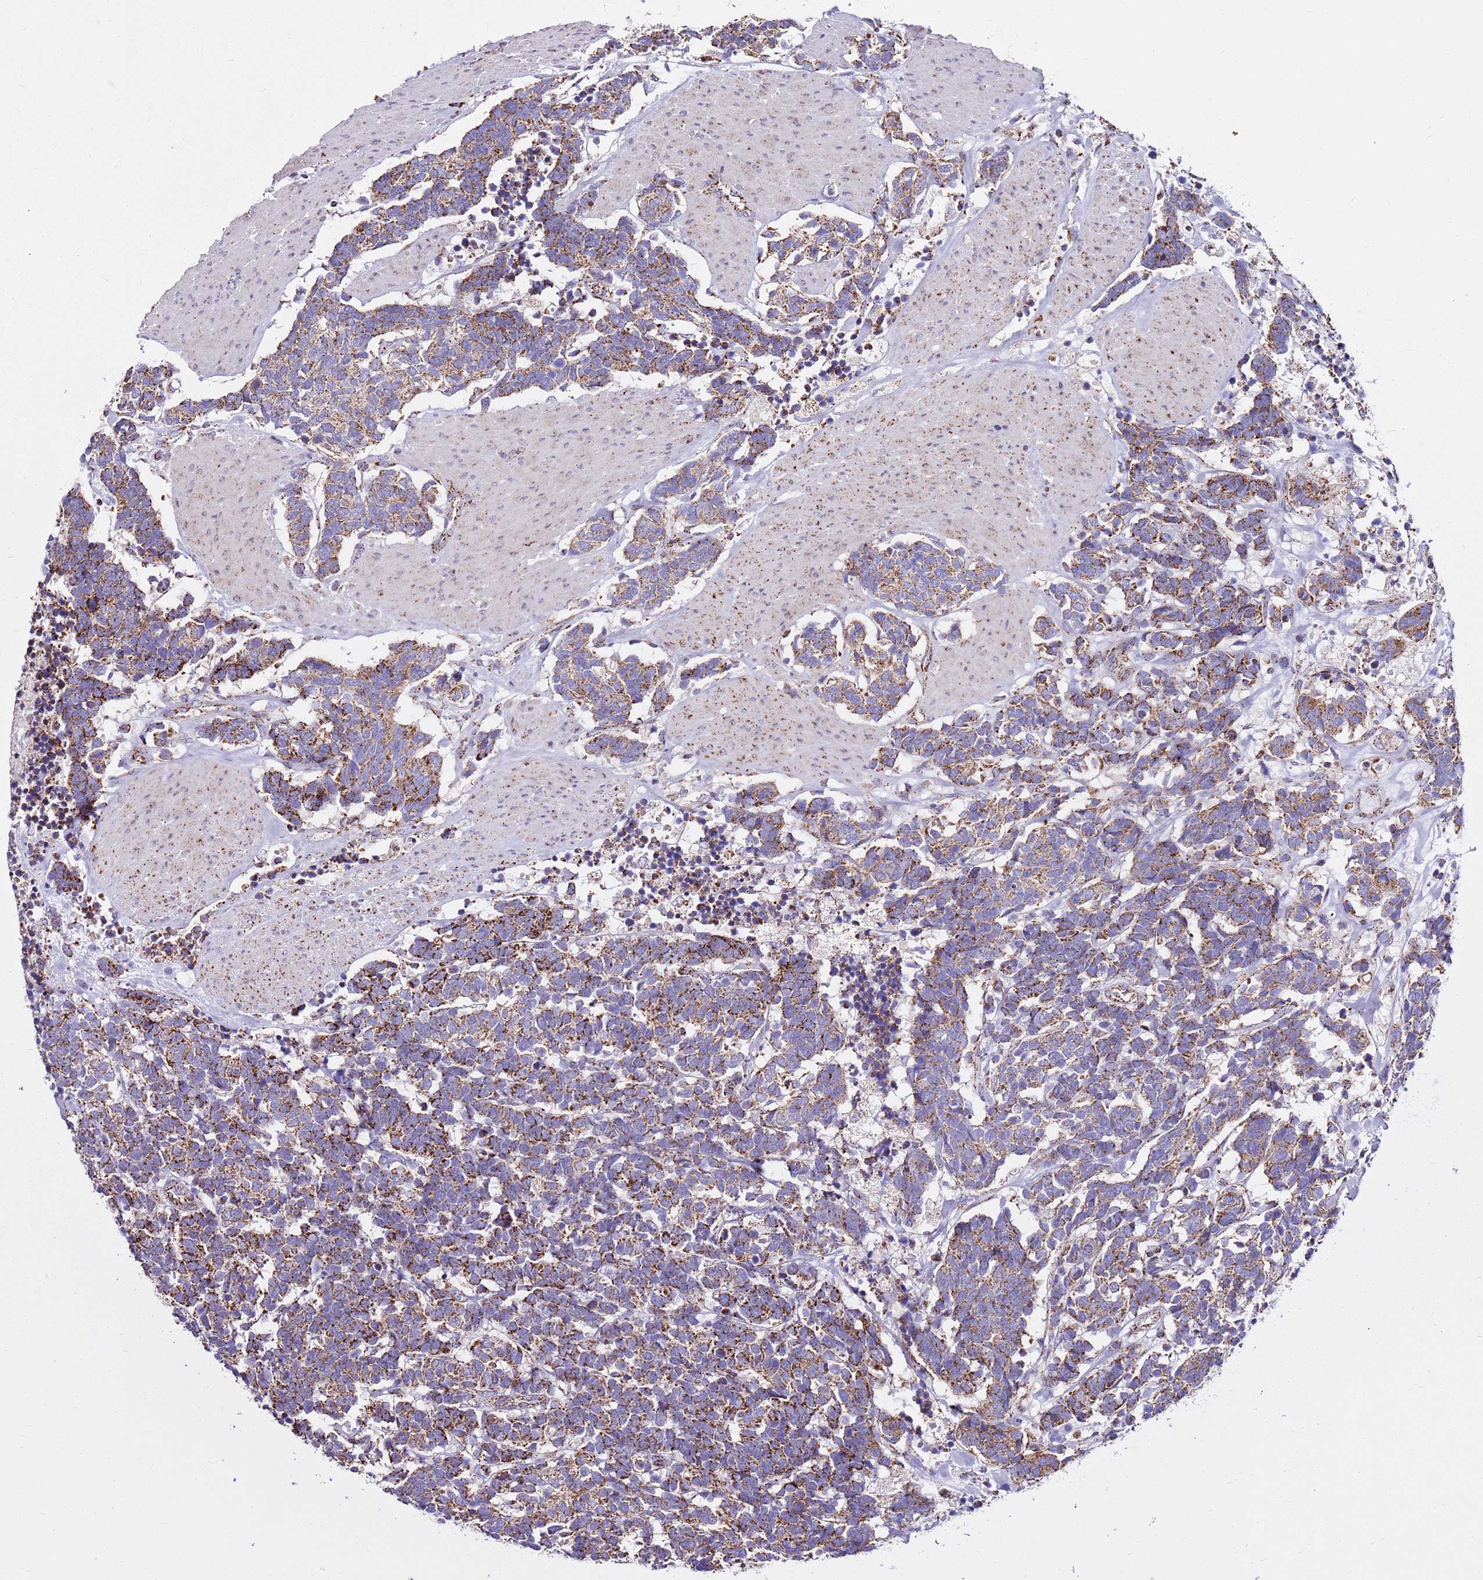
{"staining": {"intensity": "moderate", "quantity": ">75%", "location": "cytoplasmic/membranous"}, "tissue": "carcinoid", "cell_type": "Tumor cells", "image_type": "cancer", "snomed": [{"axis": "morphology", "description": "Carcinoma, NOS"}, {"axis": "morphology", "description": "Carcinoid, malignant, NOS"}, {"axis": "topography", "description": "Urinary bladder"}], "caption": "Protein analysis of carcinoid (malignant) tissue exhibits moderate cytoplasmic/membranous staining in approximately >75% of tumor cells.", "gene": "HECTD4", "patient": {"sex": "male", "age": 57}}